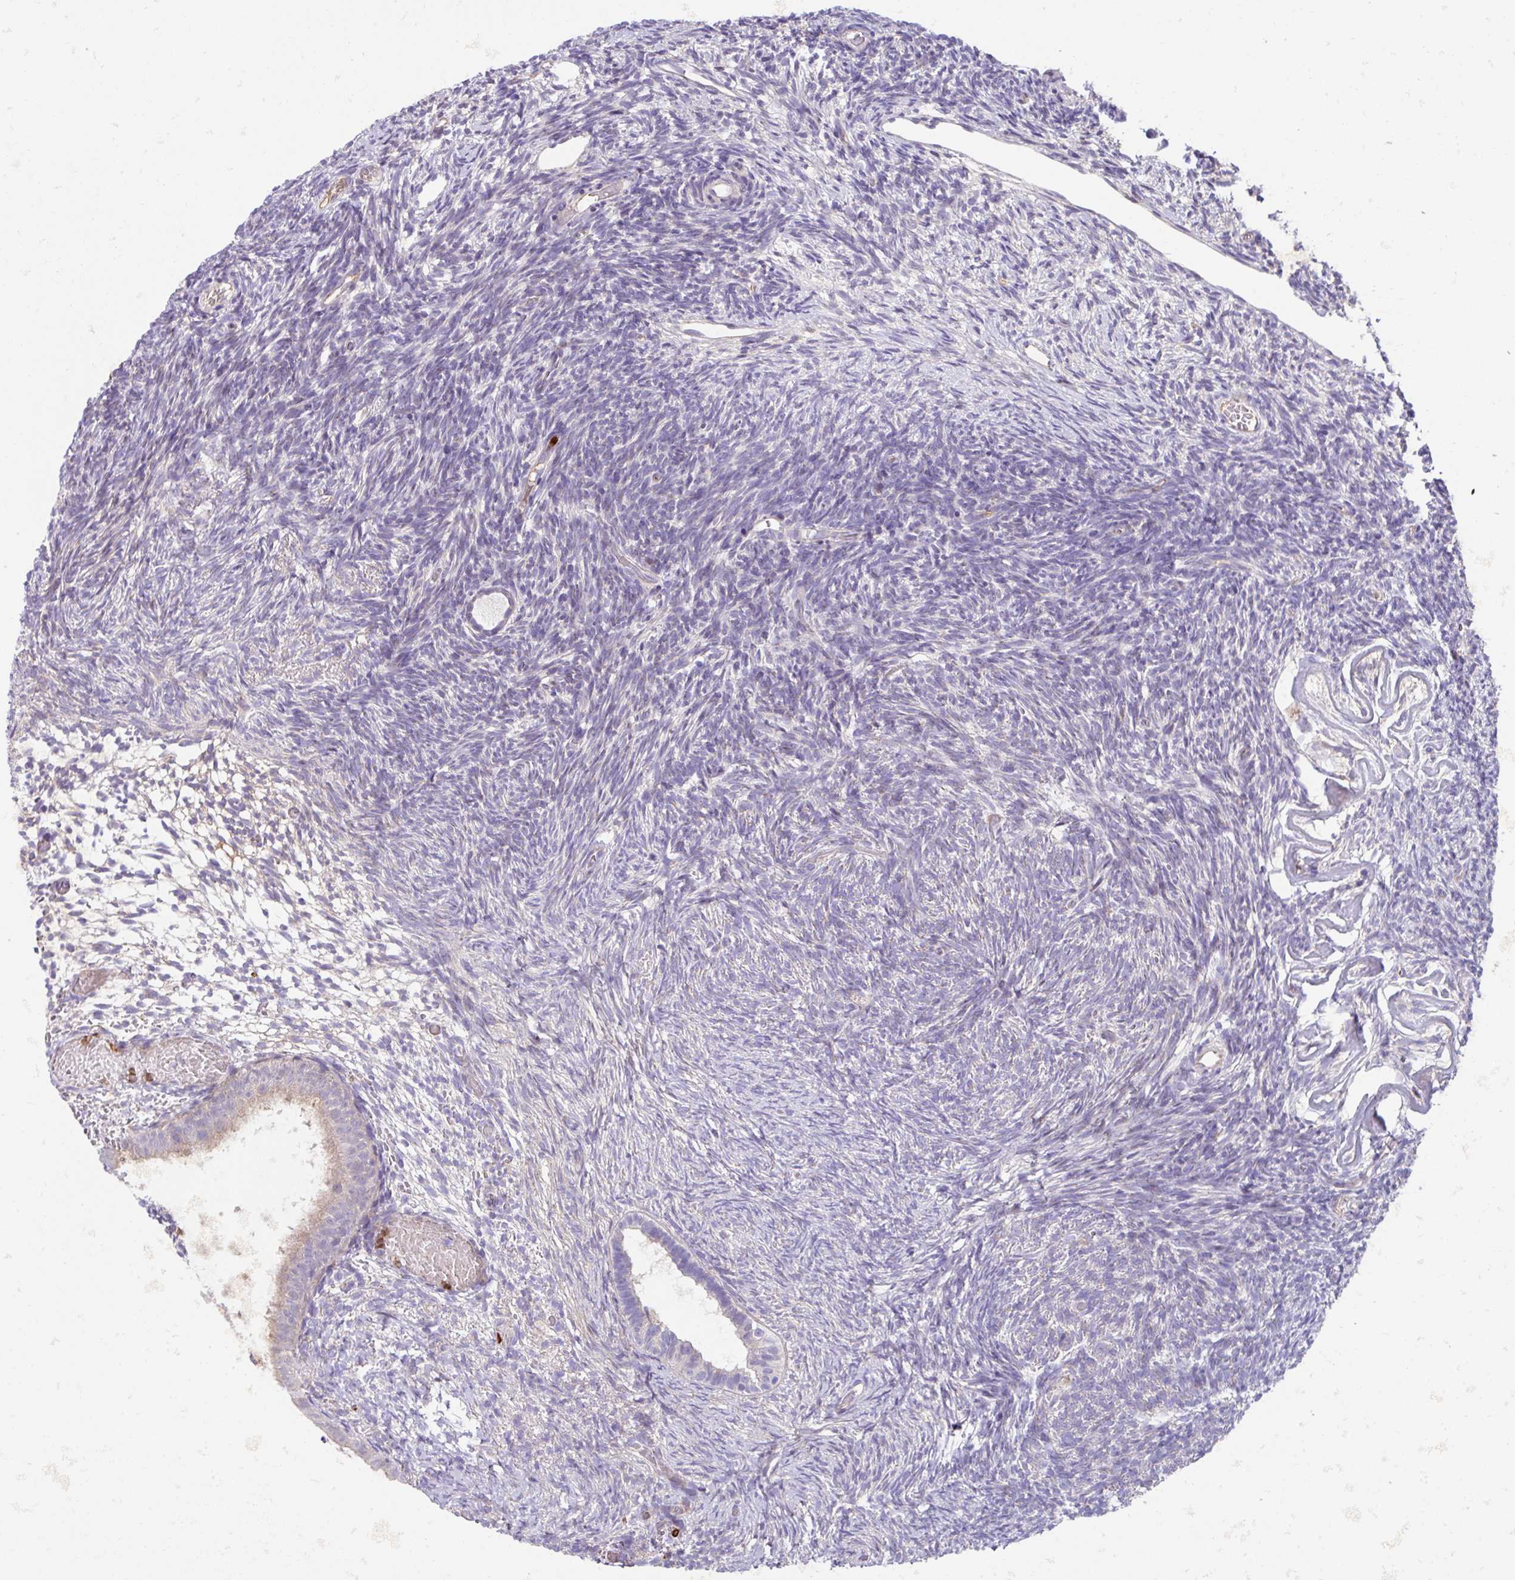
{"staining": {"intensity": "negative", "quantity": "none", "location": "none"}, "tissue": "ovary", "cell_type": "Follicle cells", "image_type": "normal", "snomed": [{"axis": "morphology", "description": "Normal tissue, NOS"}, {"axis": "topography", "description": "Ovary"}], "caption": "High power microscopy image of an IHC histopathology image of normal ovary, revealing no significant positivity in follicle cells.", "gene": "CRISP3", "patient": {"sex": "female", "age": 39}}